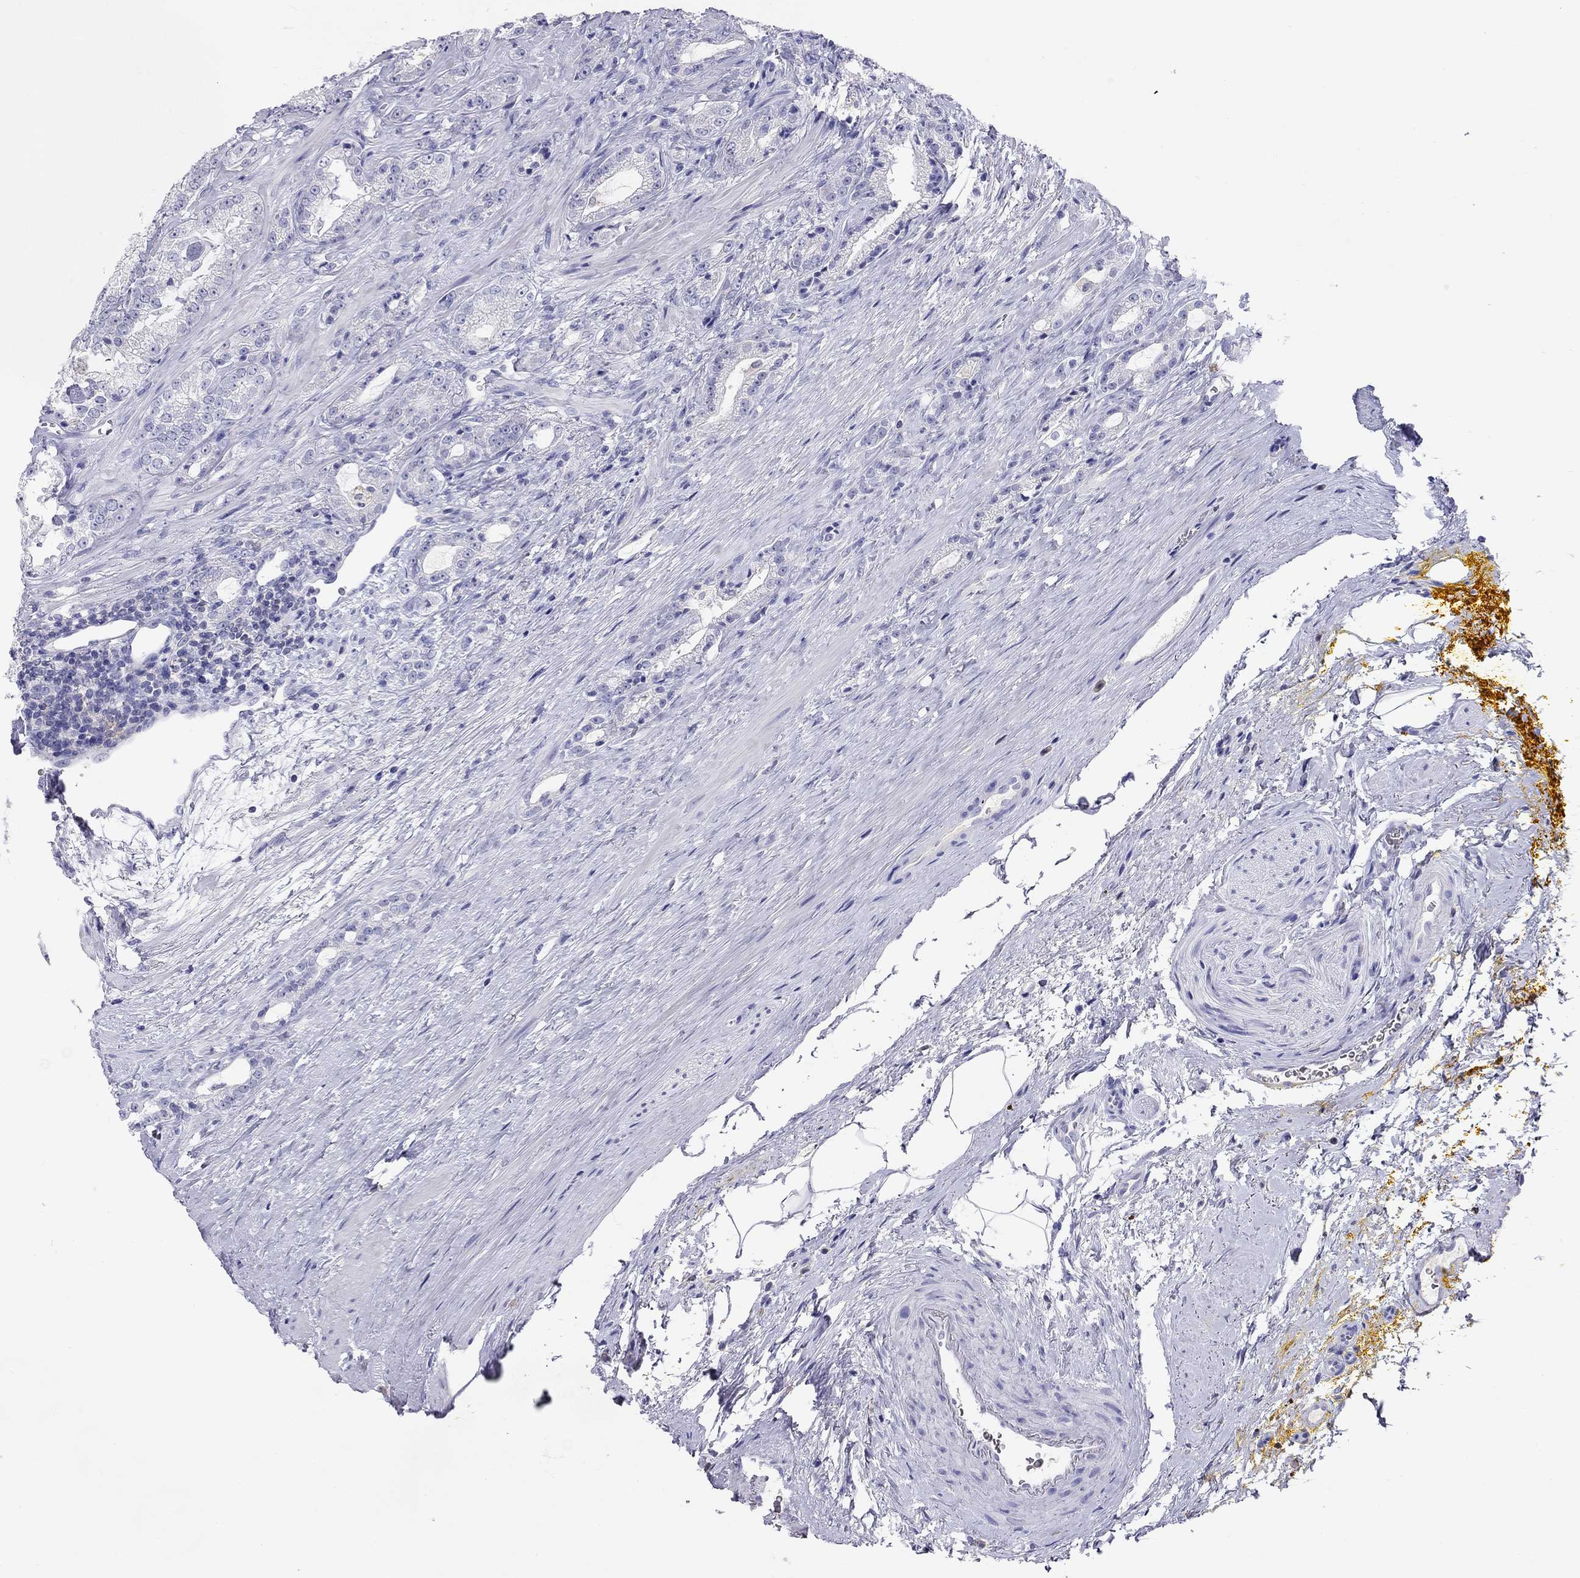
{"staining": {"intensity": "negative", "quantity": "none", "location": "none"}, "tissue": "prostate cancer", "cell_type": "Tumor cells", "image_type": "cancer", "snomed": [{"axis": "morphology", "description": "Adenocarcinoma, NOS"}, {"axis": "topography", "description": "Prostate"}], "caption": "Immunohistochemical staining of prostate adenocarcinoma reveals no significant expression in tumor cells.", "gene": "CALHM1", "patient": {"sex": "male", "age": 67}}